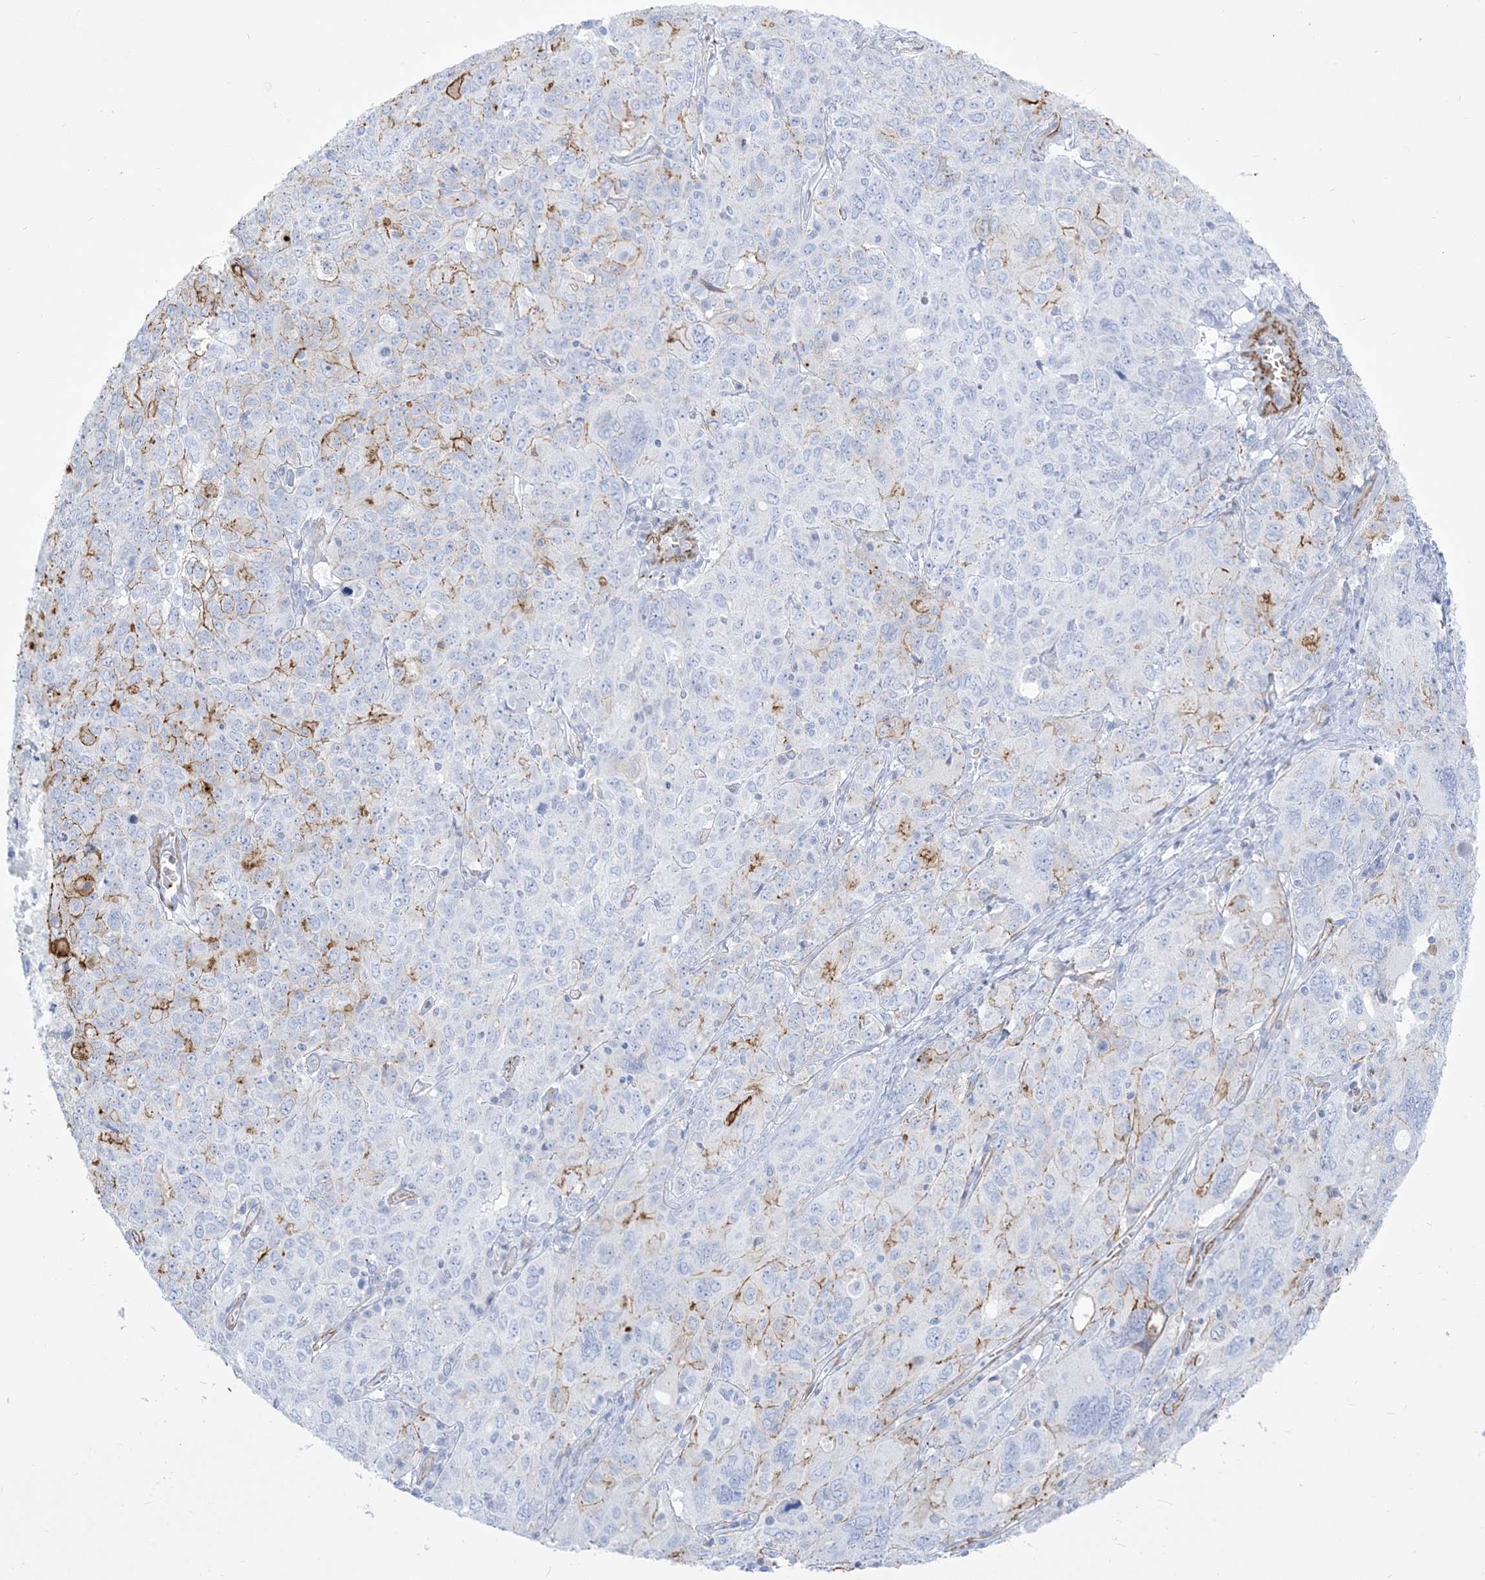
{"staining": {"intensity": "moderate", "quantity": "<25%", "location": "cytoplasmic/membranous"}, "tissue": "ovarian cancer", "cell_type": "Tumor cells", "image_type": "cancer", "snomed": [{"axis": "morphology", "description": "Carcinoma, endometroid"}, {"axis": "topography", "description": "Ovary"}], "caption": "Immunohistochemical staining of ovarian cancer (endometroid carcinoma) exhibits low levels of moderate cytoplasmic/membranous protein staining in approximately <25% of tumor cells.", "gene": "B3GNT7", "patient": {"sex": "female", "age": 62}}